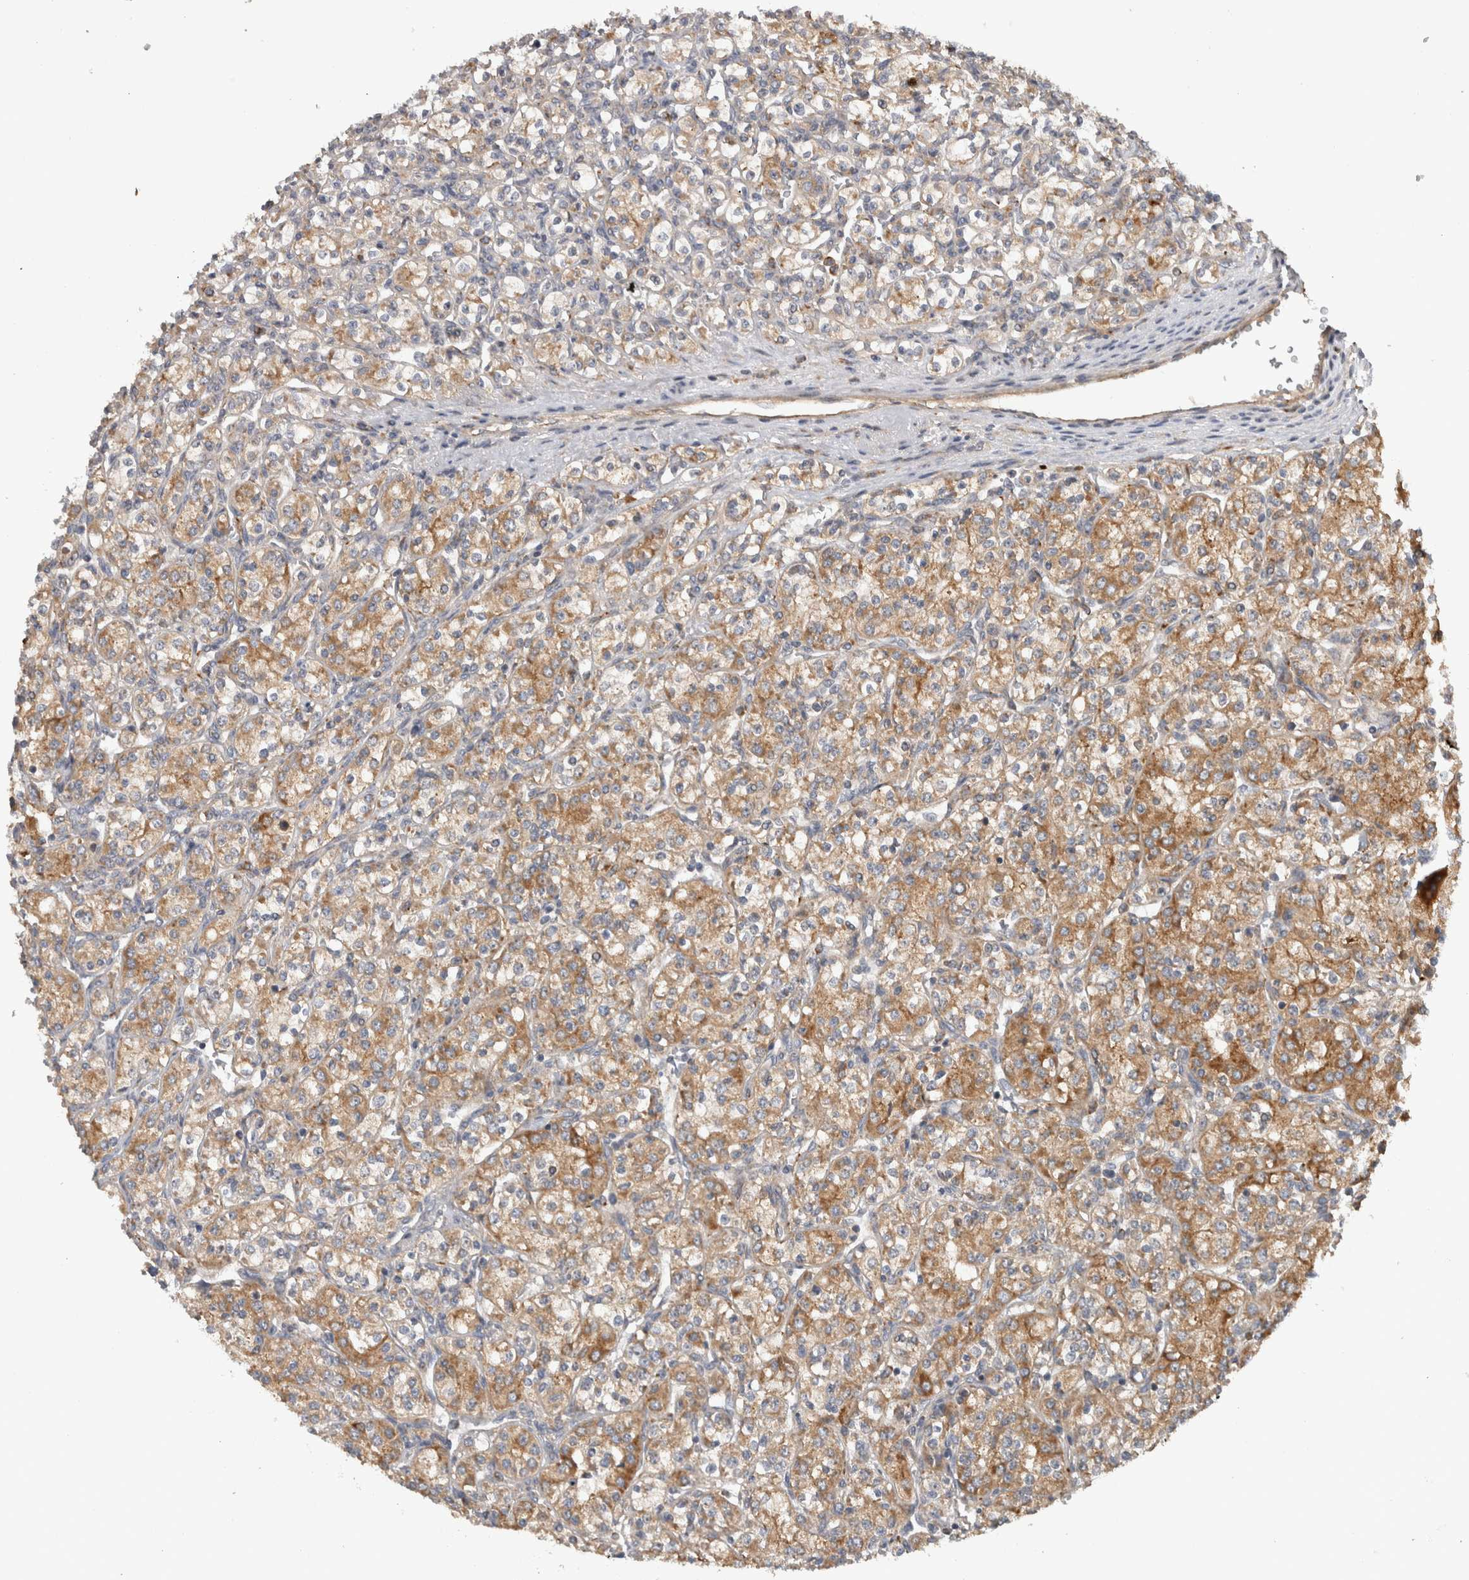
{"staining": {"intensity": "moderate", "quantity": ">75%", "location": "cytoplasmic/membranous"}, "tissue": "renal cancer", "cell_type": "Tumor cells", "image_type": "cancer", "snomed": [{"axis": "morphology", "description": "Adenocarcinoma, NOS"}, {"axis": "topography", "description": "Kidney"}], "caption": "Immunohistochemistry of renal cancer (adenocarcinoma) shows medium levels of moderate cytoplasmic/membranous expression in about >75% of tumor cells.", "gene": "ADGRL3", "patient": {"sex": "male", "age": 77}}